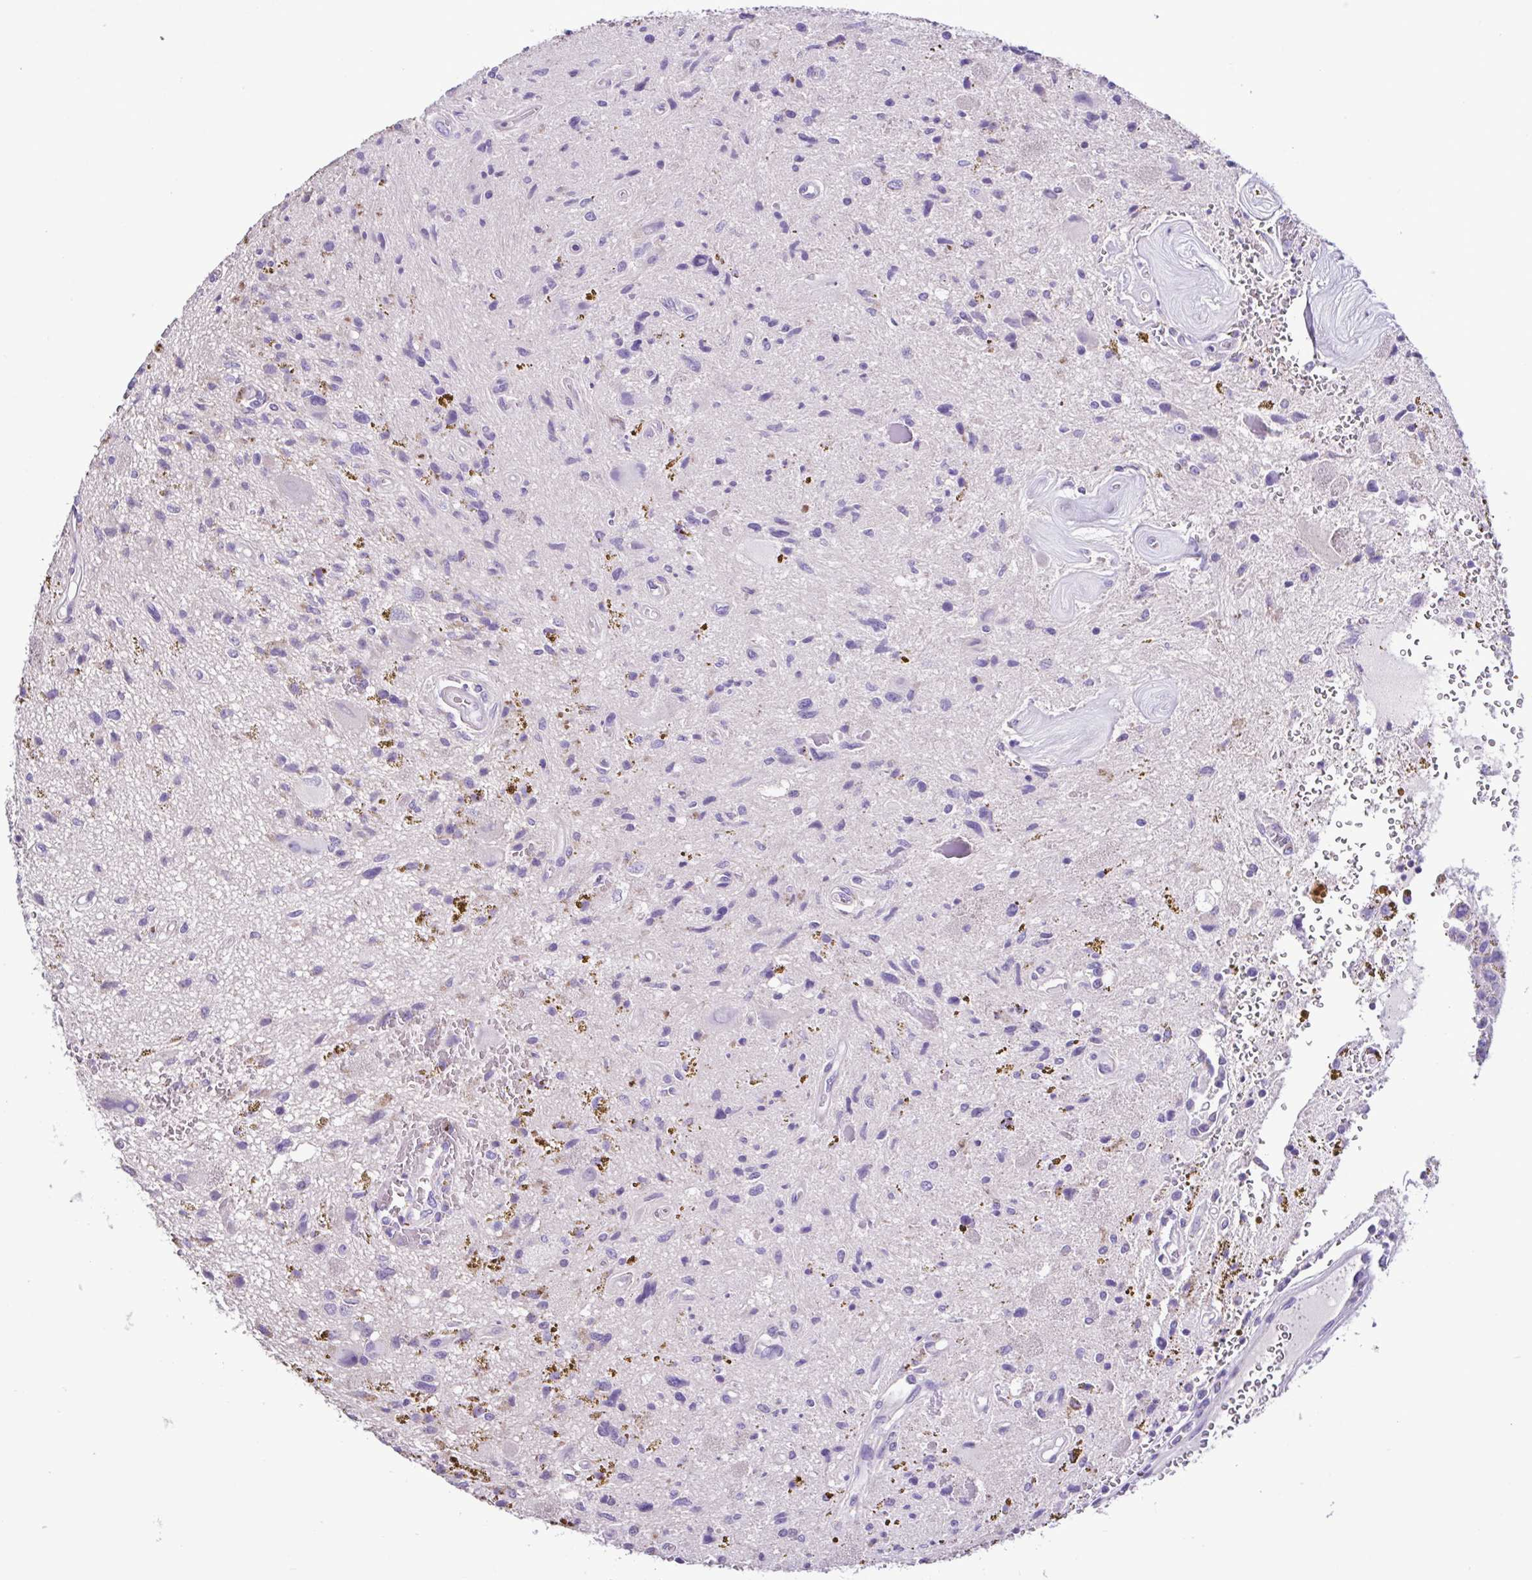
{"staining": {"intensity": "negative", "quantity": "none", "location": "none"}, "tissue": "glioma", "cell_type": "Tumor cells", "image_type": "cancer", "snomed": [{"axis": "morphology", "description": "Glioma, malignant, Low grade"}, {"axis": "topography", "description": "Cerebellum"}], "caption": "Glioma stained for a protein using immunohistochemistry exhibits no expression tumor cells.", "gene": "PLA2G4E", "patient": {"sex": "female", "age": 14}}